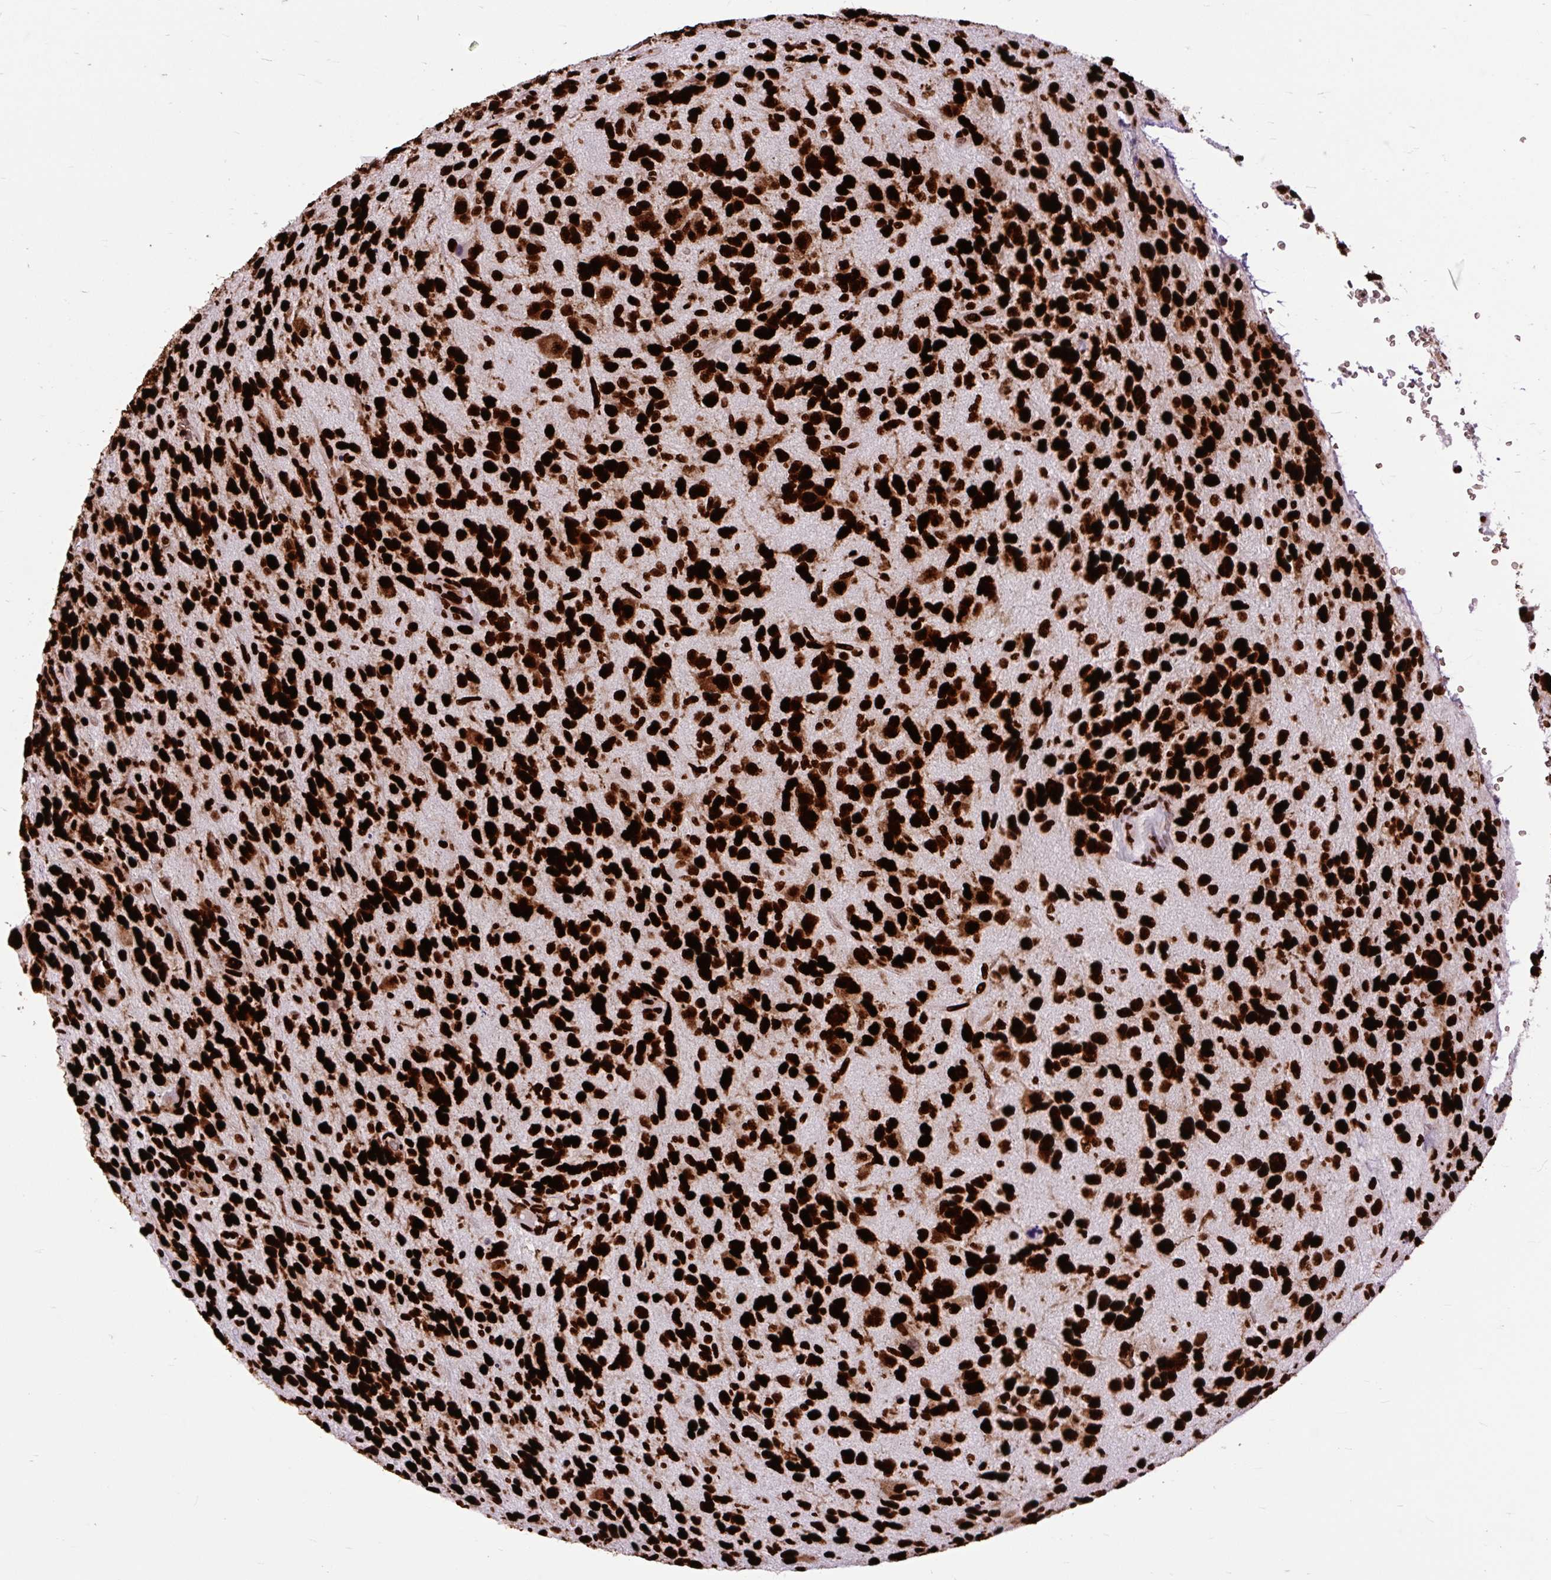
{"staining": {"intensity": "strong", "quantity": ">75%", "location": "nuclear"}, "tissue": "glioma", "cell_type": "Tumor cells", "image_type": "cancer", "snomed": [{"axis": "morphology", "description": "Glioma, malignant, High grade"}, {"axis": "topography", "description": "Brain"}], "caption": "IHC (DAB) staining of glioma exhibits strong nuclear protein positivity in approximately >75% of tumor cells.", "gene": "FUS", "patient": {"sex": "female", "age": 58}}